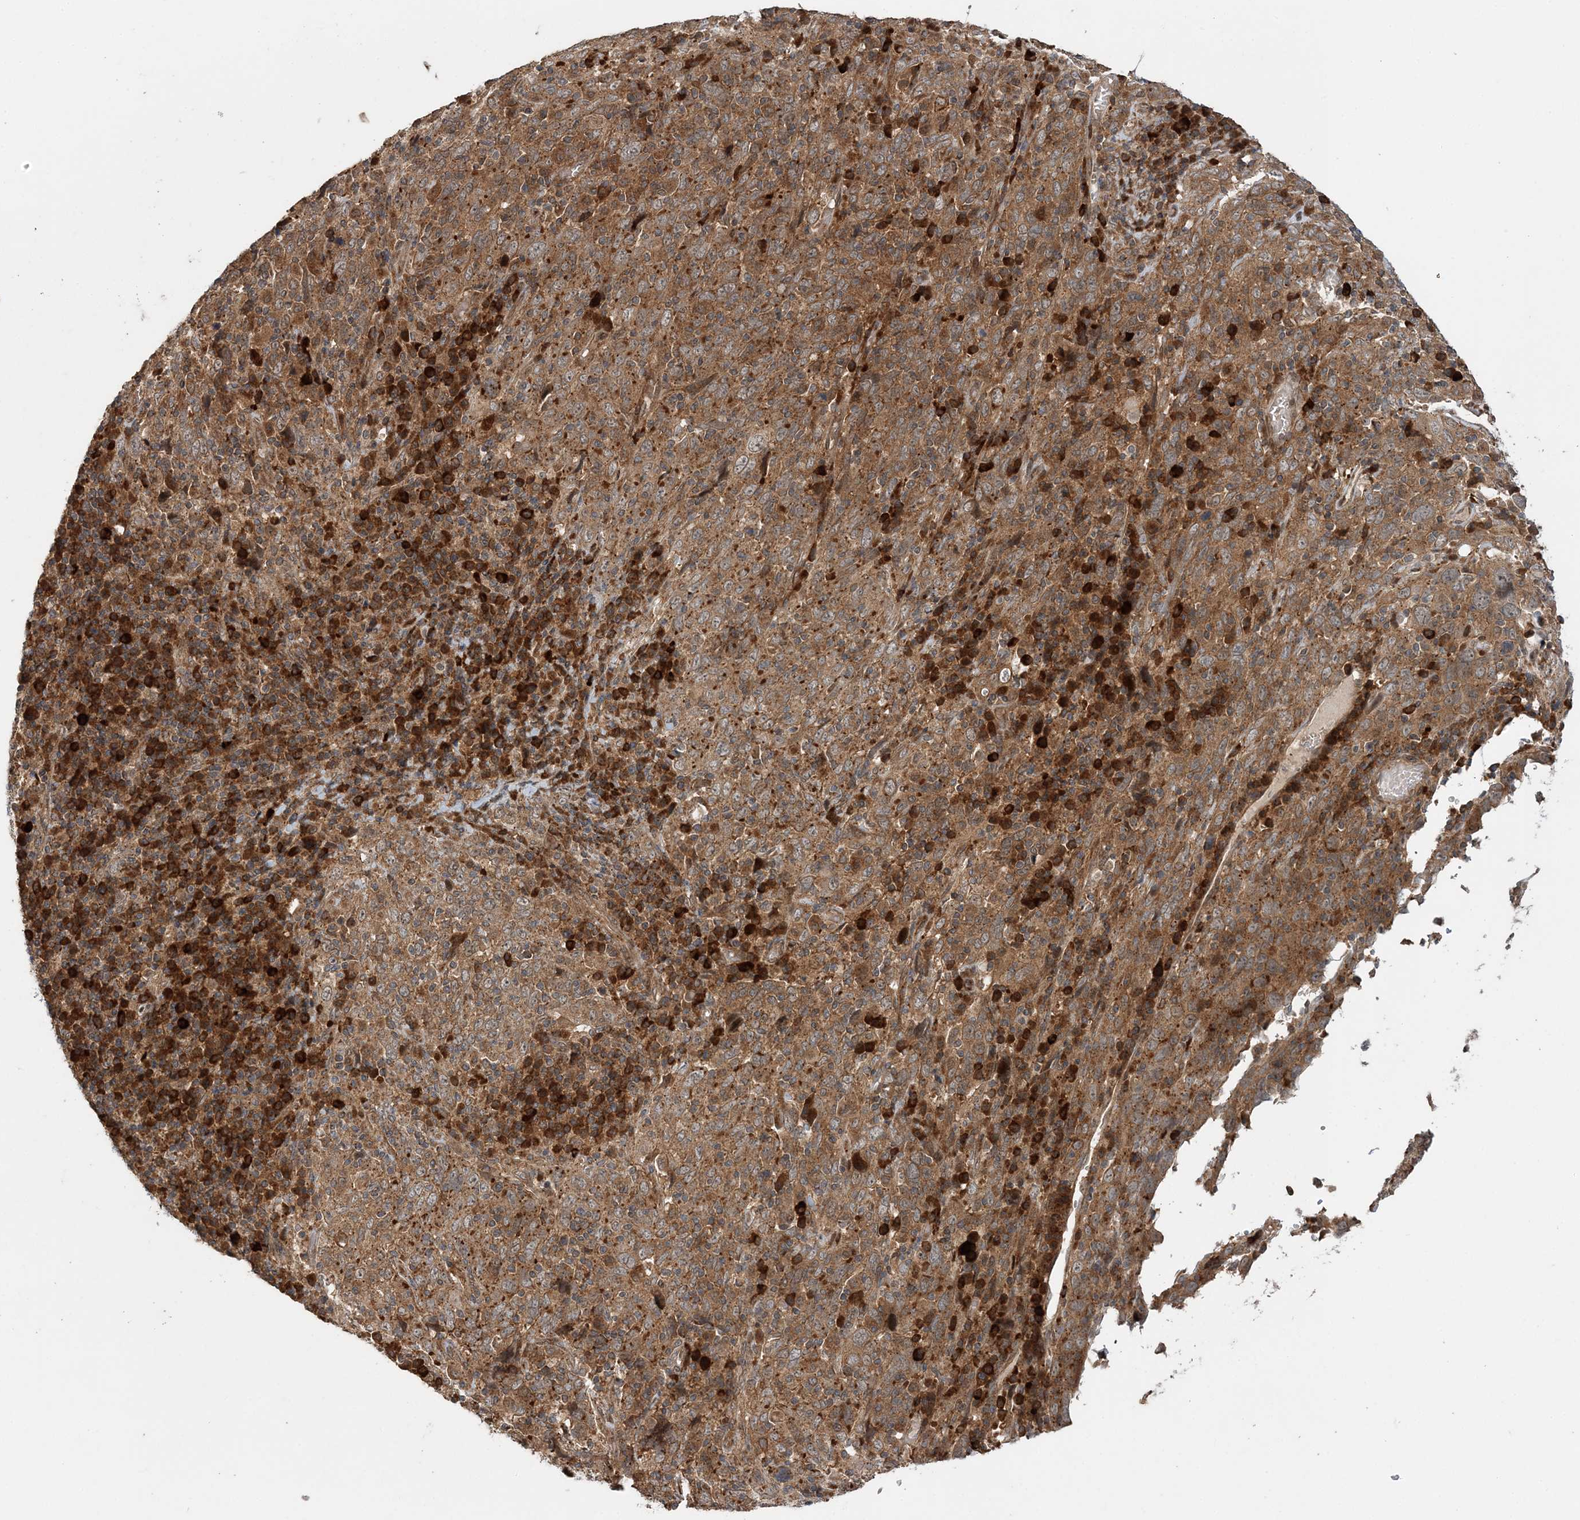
{"staining": {"intensity": "moderate", "quantity": ">75%", "location": "cytoplasmic/membranous"}, "tissue": "cervical cancer", "cell_type": "Tumor cells", "image_type": "cancer", "snomed": [{"axis": "morphology", "description": "Squamous cell carcinoma, NOS"}, {"axis": "topography", "description": "Cervix"}], "caption": "IHC (DAB (3,3'-diaminobenzidine)) staining of squamous cell carcinoma (cervical) shows moderate cytoplasmic/membranous protein expression in about >75% of tumor cells.", "gene": "UBTD2", "patient": {"sex": "female", "age": 46}}